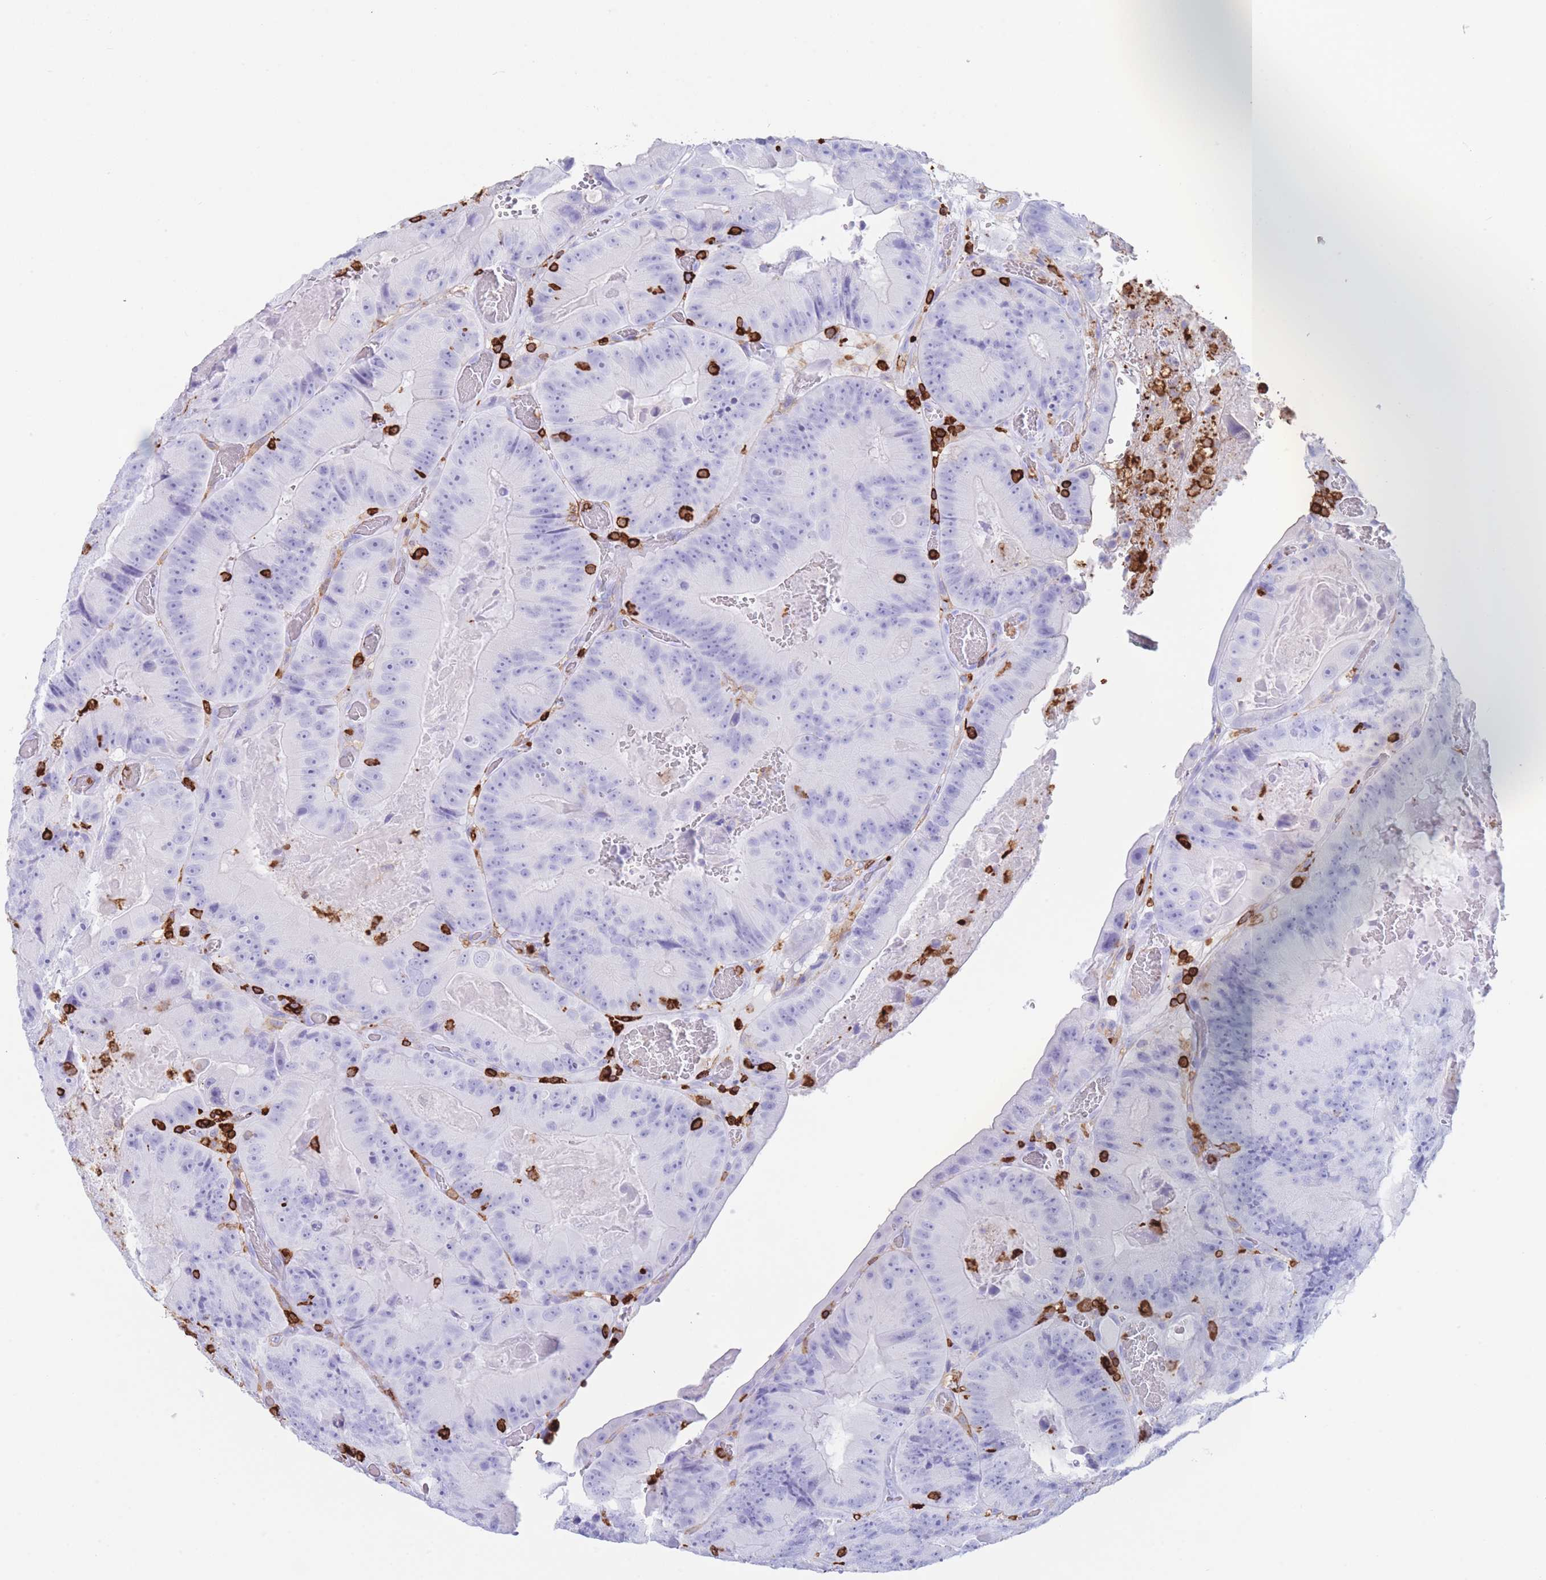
{"staining": {"intensity": "negative", "quantity": "none", "location": "none"}, "tissue": "colorectal cancer", "cell_type": "Tumor cells", "image_type": "cancer", "snomed": [{"axis": "morphology", "description": "Adenocarcinoma, NOS"}, {"axis": "topography", "description": "Colon"}], "caption": "This micrograph is of colorectal cancer stained with immunohistochemistry to label a protein in brown with the nuclei are counter-stained blue. There is no positivity in tumor cells.", "gene": "CORO1A", "patient": {"sex": "female", "age": 86}}